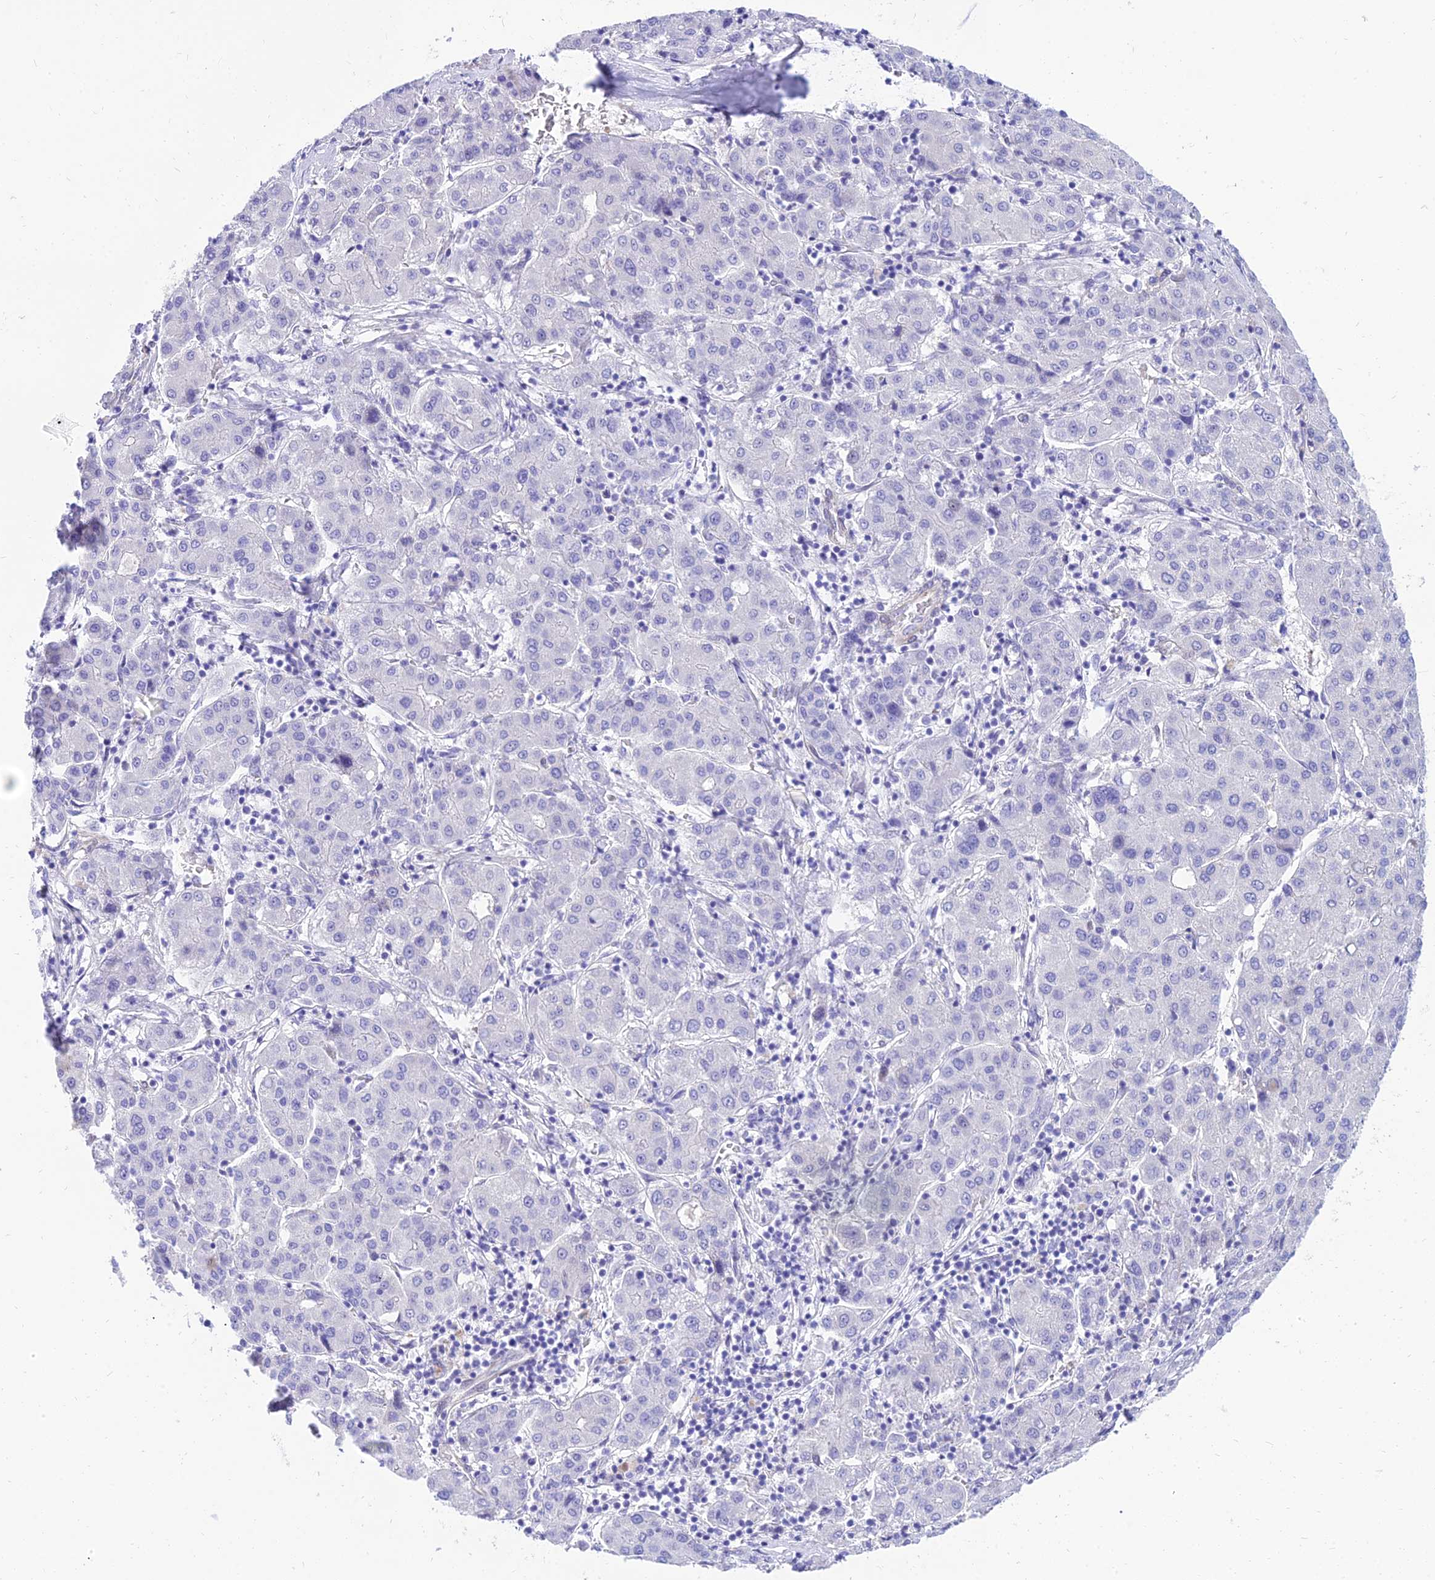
{"staining": {"intensity": "negative", "quantity": "none", "location": "none"}, "tissue": "liver cancer", "cell_type": "Tumor cells", "image_type": "cancer", "snomed": [{"axis": "morphology", "description": "Carcinoma, Hepatocellular, NOS"}, {"axis": "topography", "description": "Liver"}], "caption": "Photomicrograph shows no protein expression in tumor cells of liver hepatocellular carcinoma tissue. Nuclei are stained in blue.", "gene": "TAC3", "patient": {"sex": "male", "age": 65}}